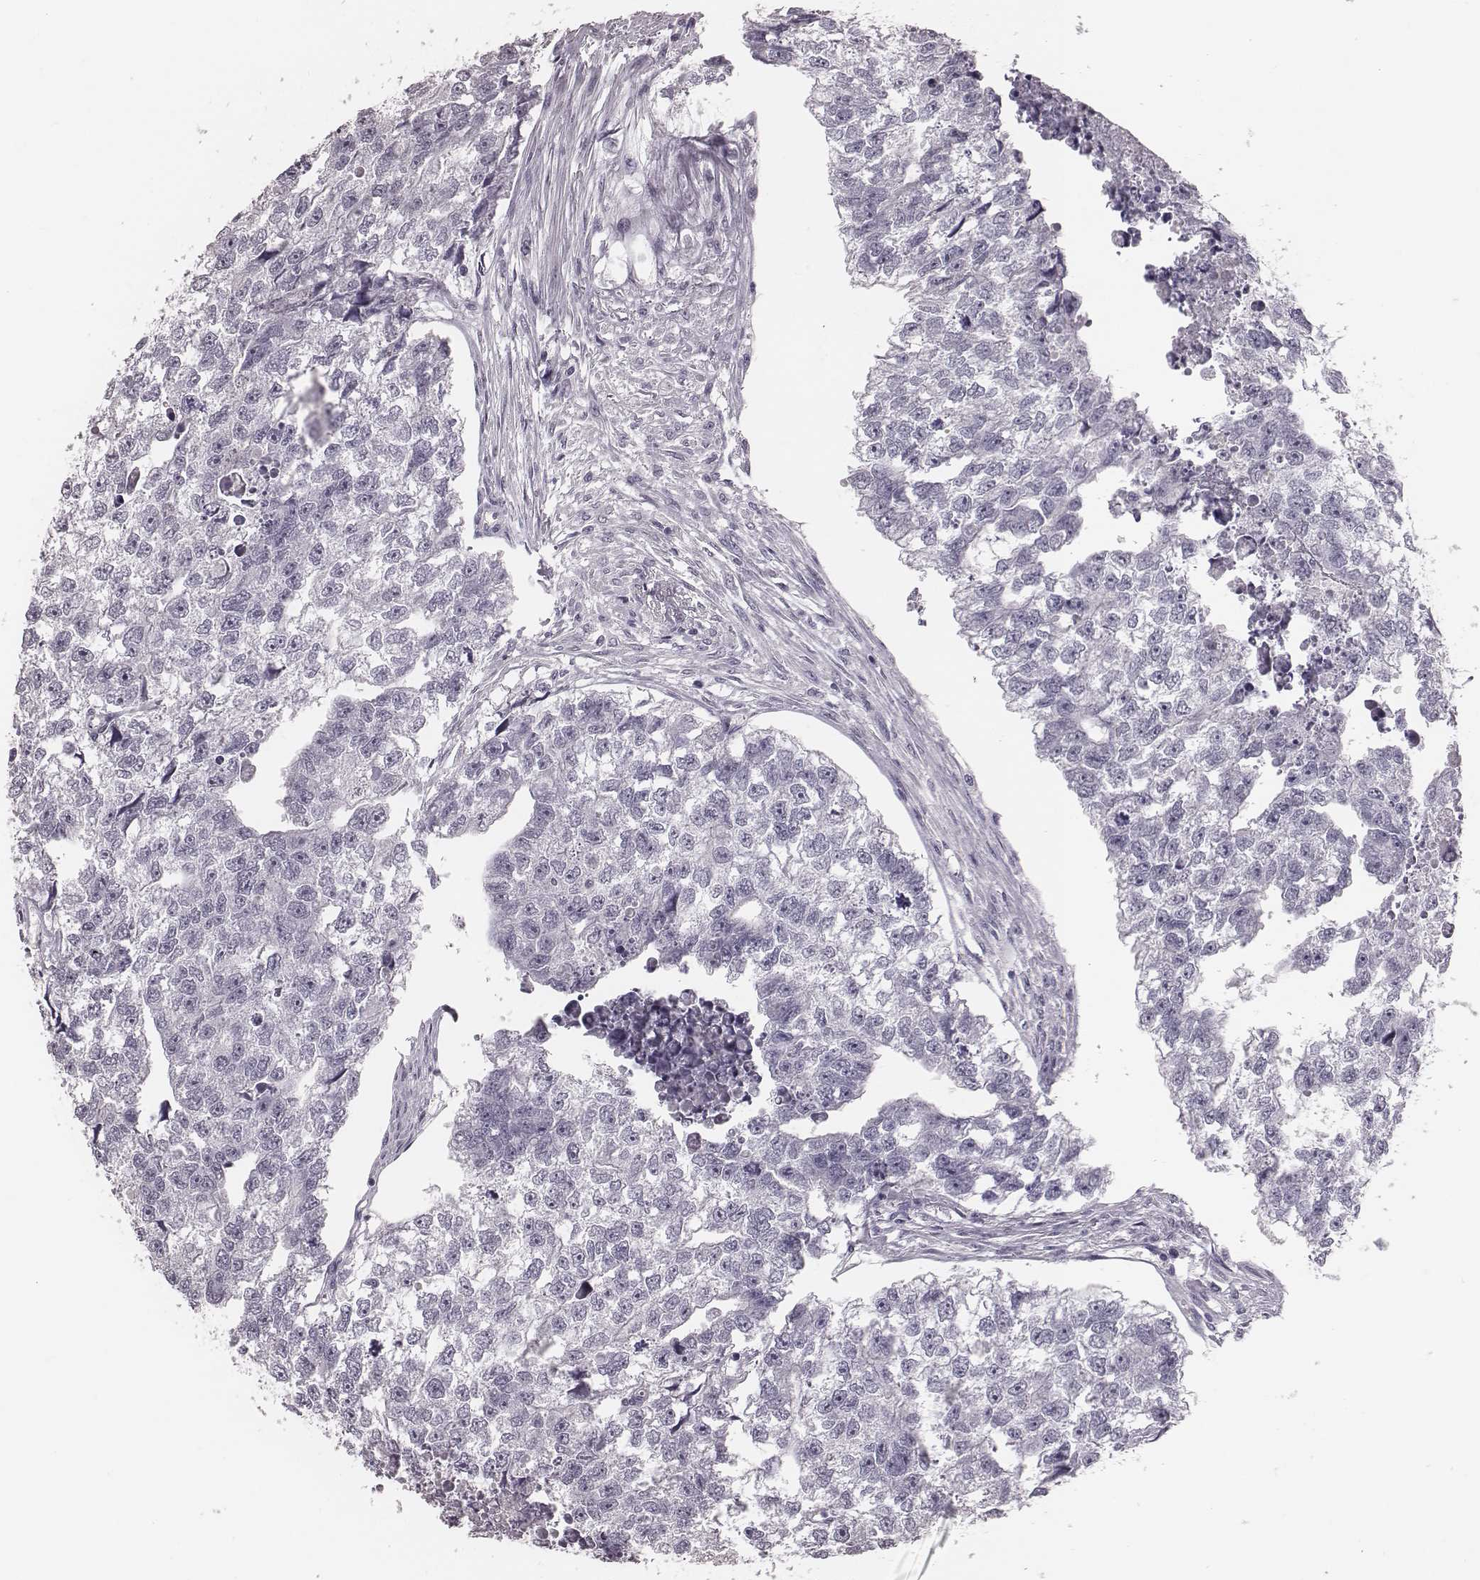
{"staining": {"intensity": "negative", "quantity": "none", "location": "none"}, "tissue": "testis cancer", "cell_type": "Tumor cells", "image_type": "cancer", "snomed": [{"axis": "morphology", "description": "Carcinoma, Embryonal, NOS"}, {"axis": "morphology", "description": "Teratoma, malignant, NOS"}, {"axis": "topography", "description": "Testis"}], "caption": "High power microscopy micrograph of an immunohistochemistry micrograph of embryonal carcinoma (testis), revealing no significant expression in tumor cells.", "gene": "CSHL1", "patient": {"sex": "male", "age": 44}}